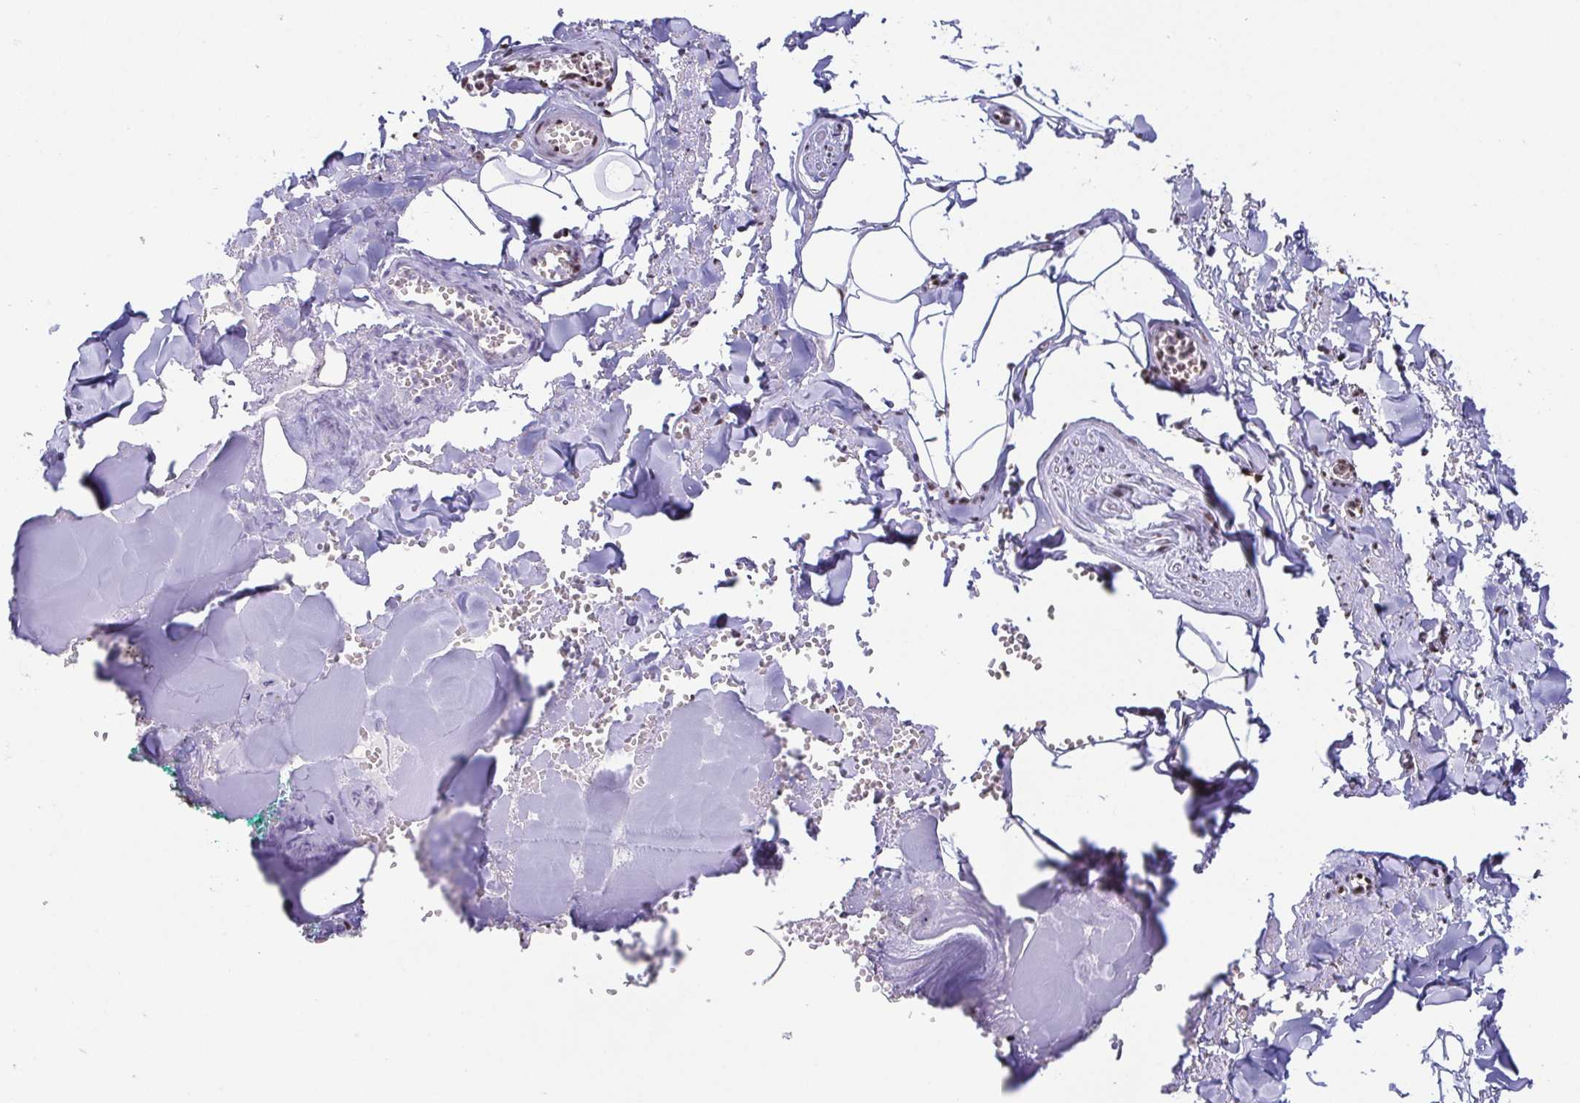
{"staining": {"intensity": "moderate", "quantity": "<25%", "location": "nuclear"}, "tissue": "adipose tissue", "cell_type": "Adipocytes", "image_type": "normal", "snomed": [{"axis": "morphology", "description": "Normal tissue, NOS"}, {"axis": "topography", "description": "Vulva"}, {"axis": "topography", "description": "Peripheral nerve tissue"}], "caption": "Adipose tissue stained for a protein (brown) reveals moderate nuclear positive staining in approximately <25% of adipocytes.", "gene": "EWSR1", "patient": {"sex": "female", "age": 66}}